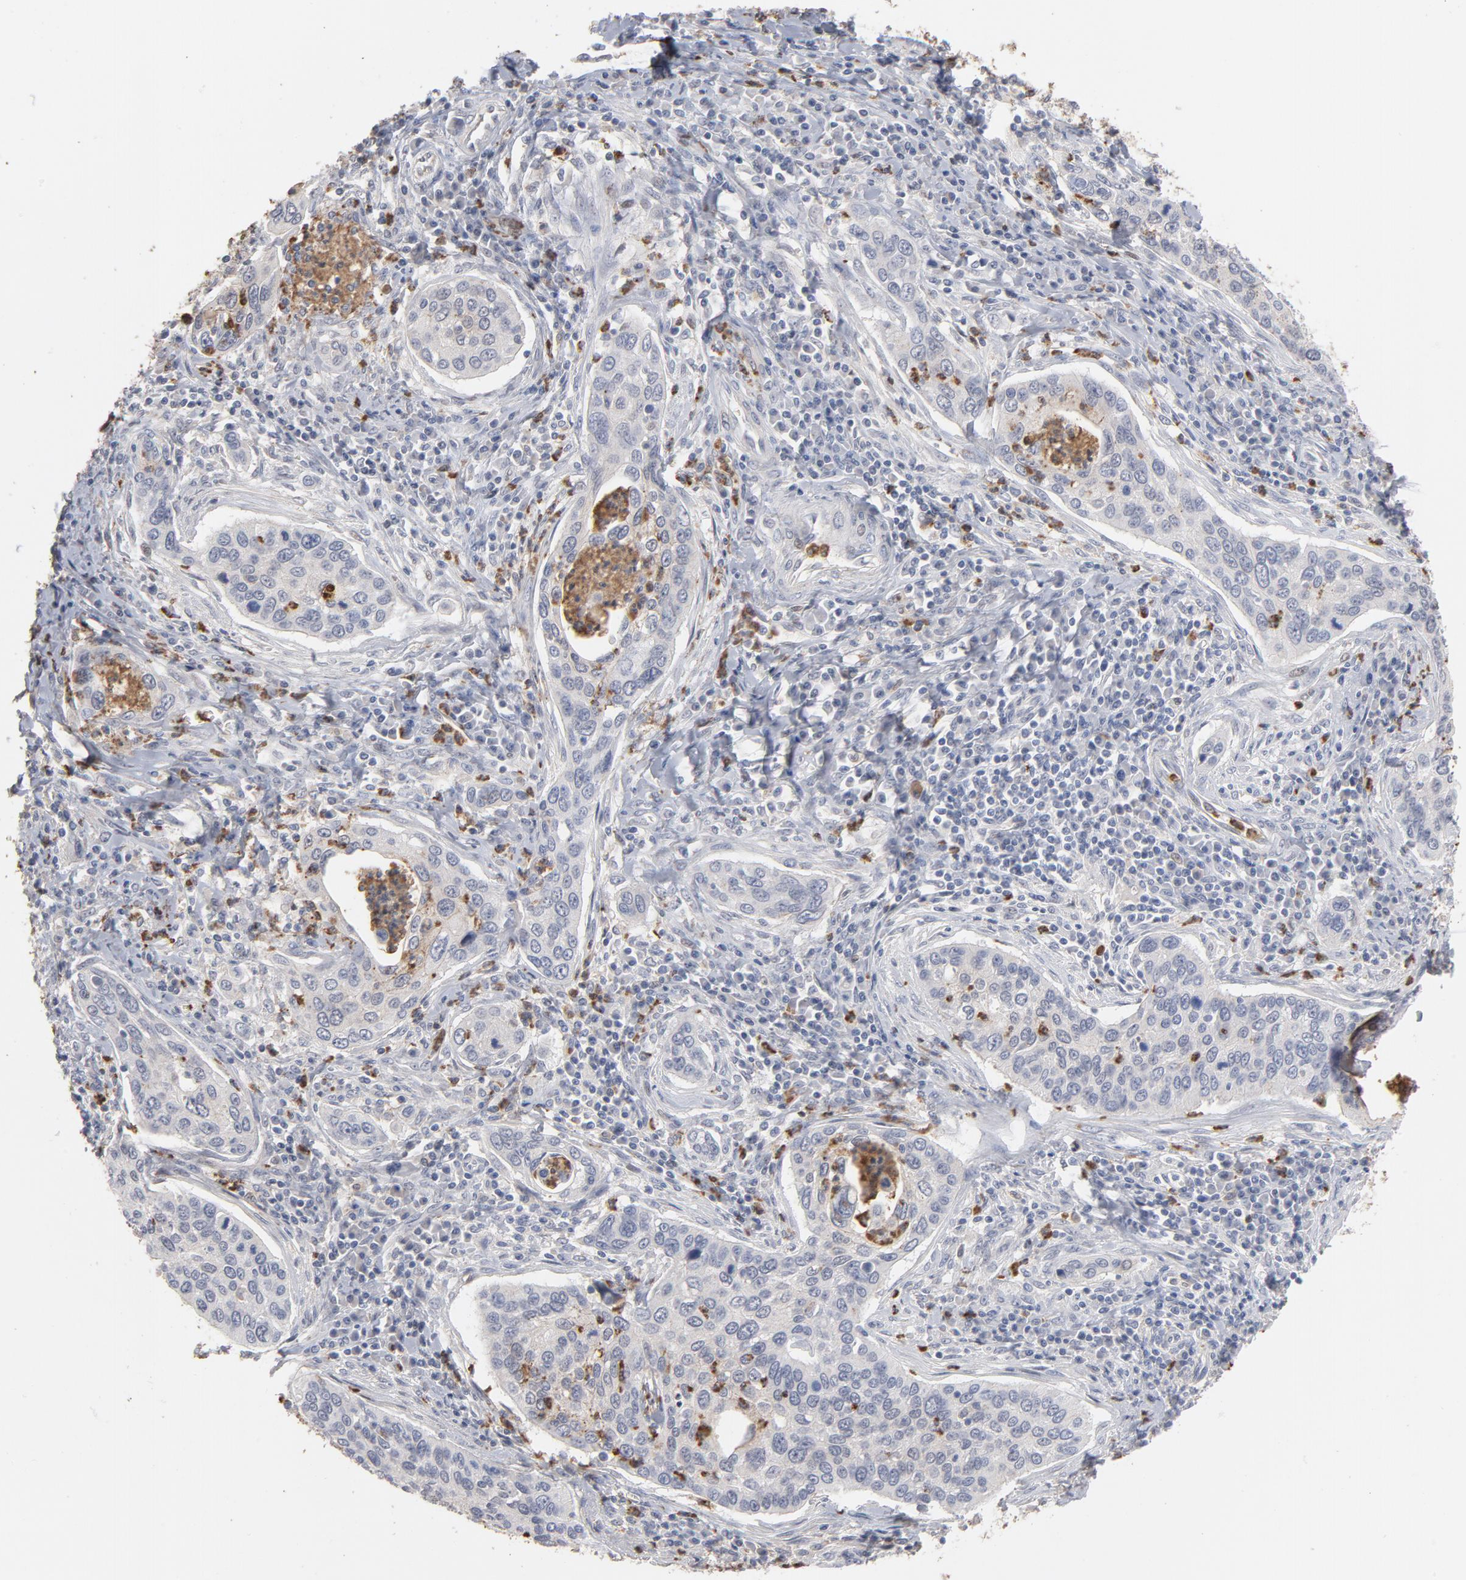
{"staining": {"intensity": "negative", "quantity": "none", "location": "none"}, "tissue": "cervical cancer", "cell_type": "Tumor cells", "image_type": "cancer", "snomed": [{"axis": "morphology", "description": "Squamous cell carcinoma, NOS"}, {"axis": "topography", "description": "Cervix"}], "caption": "Cervical squamous cell carcinoma was stained to show a protein in brown. There is no significant expression in tumor cells. (Immunohistochemistry, brightfield microscopy, high magnification).", "gene": "PNMA1", "patient": {"sex": "female", "age": 53}}